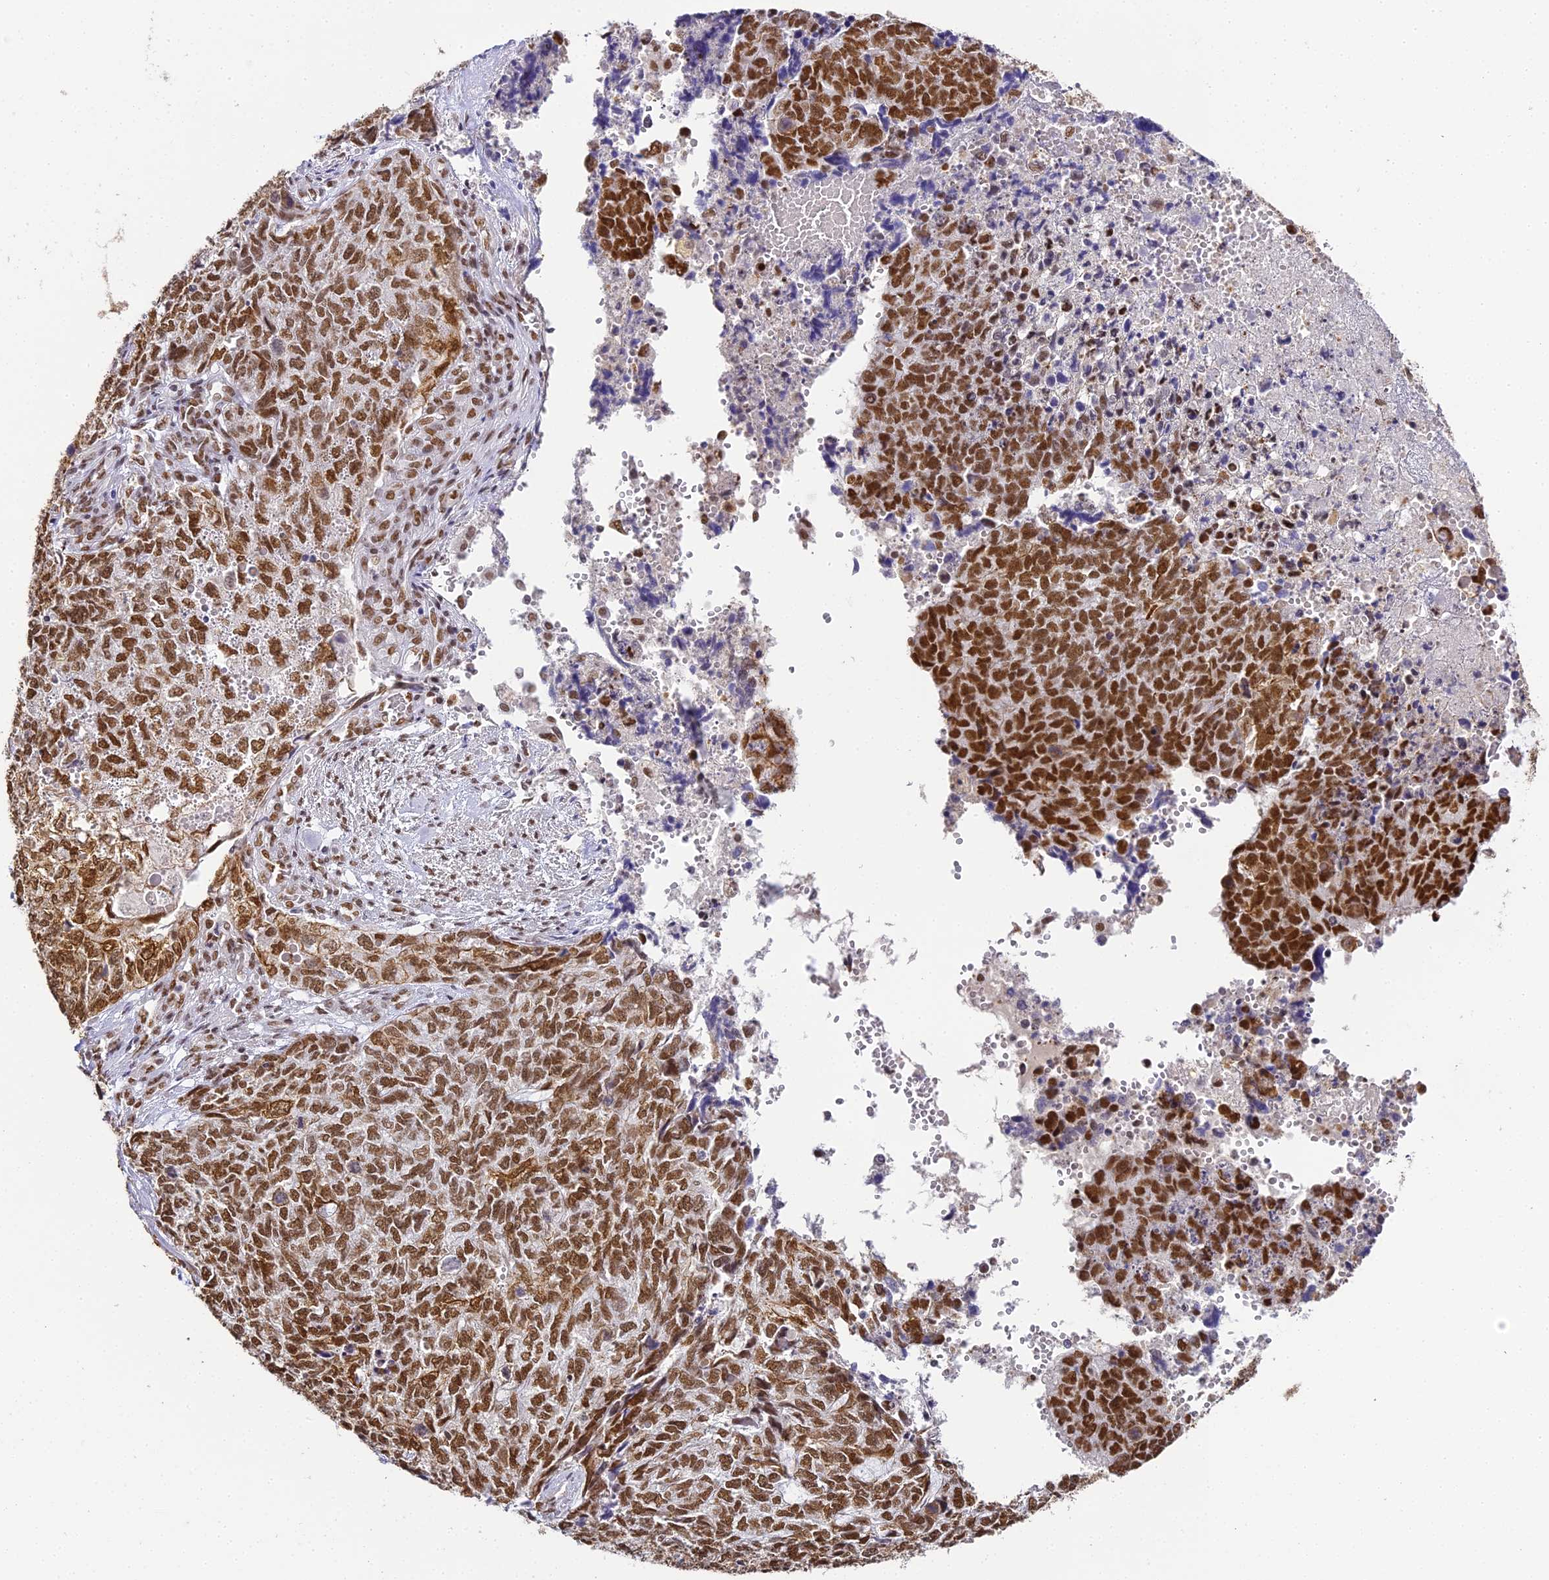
{"staining": {"intensity": "moderate", "quantity": ">75%", "location": "nuclear"}, "tissue": "cervical cancer", "cell_type": "Tumor cells", "image_type": "cancer", "snomed": [{"axis": "morphology", "description": "Squamous cell carcinoma, NOS"}, {"axis": "topography", "description": "Cervix"}], "caption": "Squamous cell carcinoma (cervical) tissue reveals moderate nuclear positivity in approximately >75% of tumor cells, visualized by immunohistochemistry. Immunohistochemistry (ihc) stains the protein in brown and the nuclei are stained blue.", "gene": "HNRNPA1", "patient": {"sex": "female", "age": 63}}